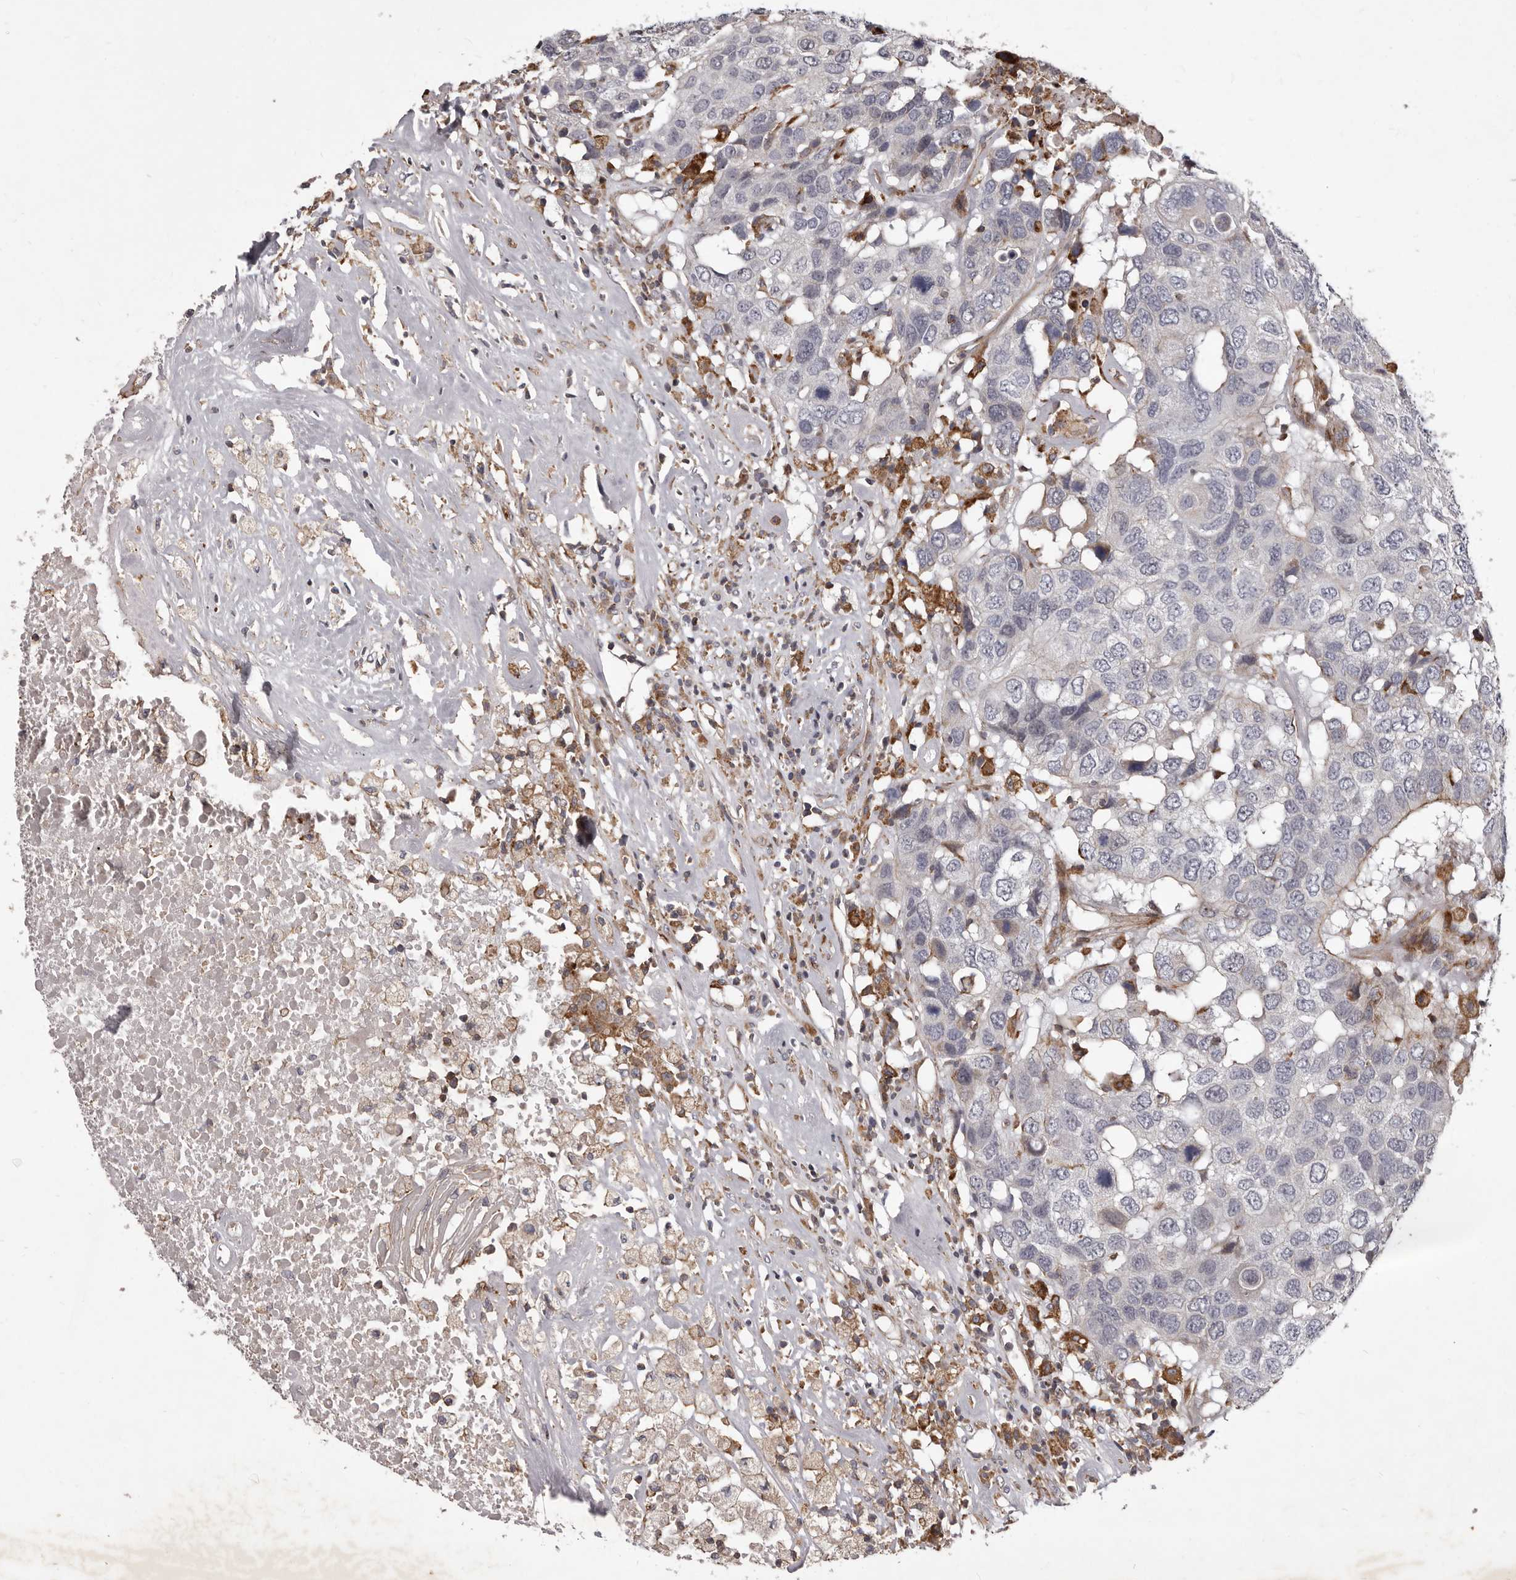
{"staining": {"intensity": "negative", "quantity": "none", "location": "none"}, "tissue": "head and neck cancer", "cell_type": "Tumor cells", "image_type": "cancer", "snomed": [{"axis": "morphology", "description": "Squamous cell carcinoma, NOS"}, {"axis": "topography", "description": "Head-Neck"}], "caption": "An image of human squamous cell carcinoma (head and neck) is negative for staining in tumor cells.", "gene": "ALPK1", "patient": {"sex": "male", "age": 66}}